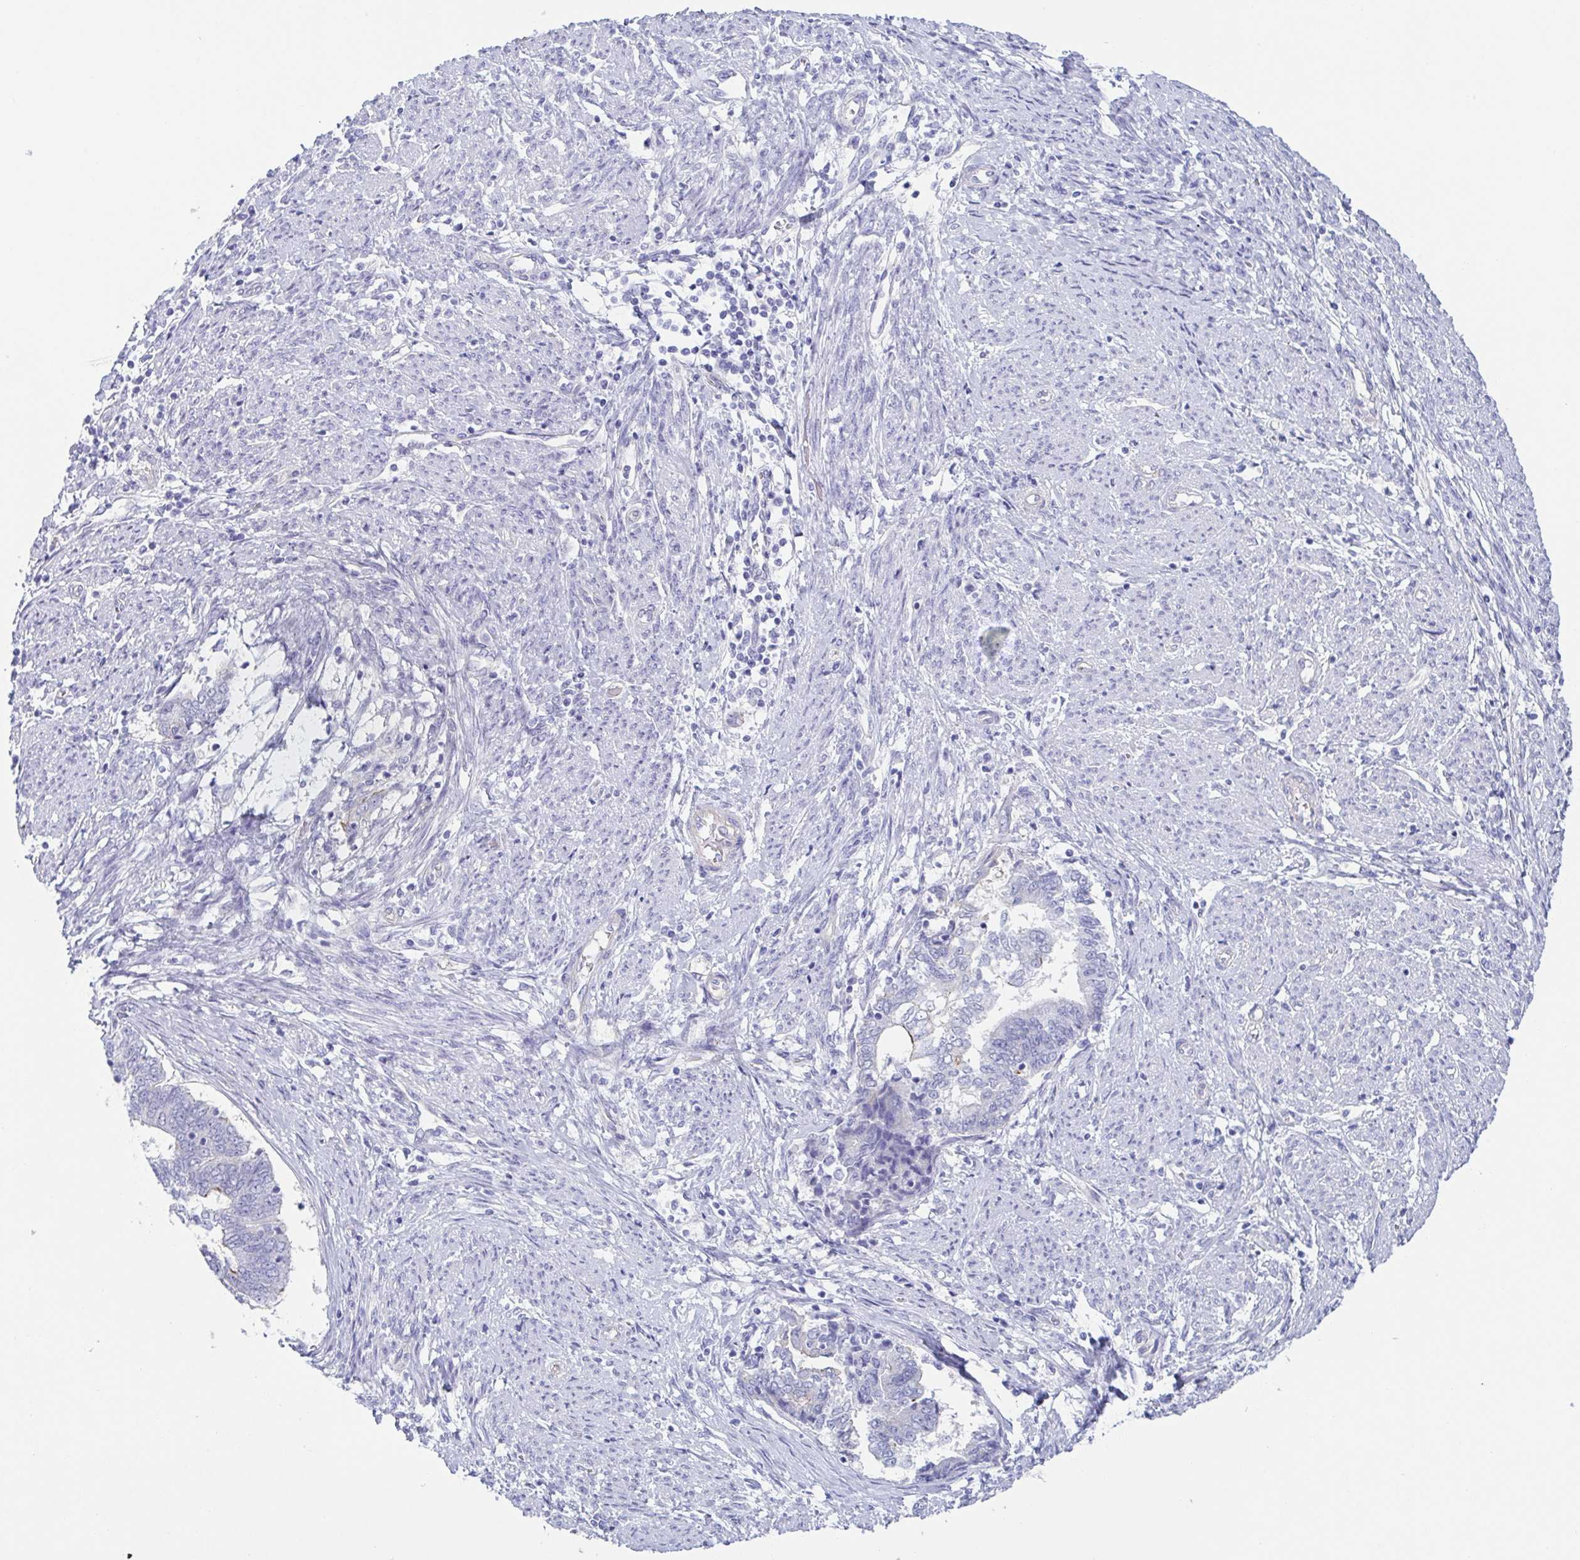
{"staining": {"intensity": "negative", "quantity": "none", "location": "none"}, "tissue": "endometrial cancer", "cell_type": "Tumor cells", "image_type": "cancer", "snomed": [{"axis": "morphology", "description": "Adenocarcinoma, NOS"}, {"axis": "topography", "description": "Endometrium"}], "caption": "The image demonstrates no staining of tumor cells in adenocarcinoma (endometrial).", "gene": "DYNC1I1", "patient": {"sex": "female", "age": 65}}